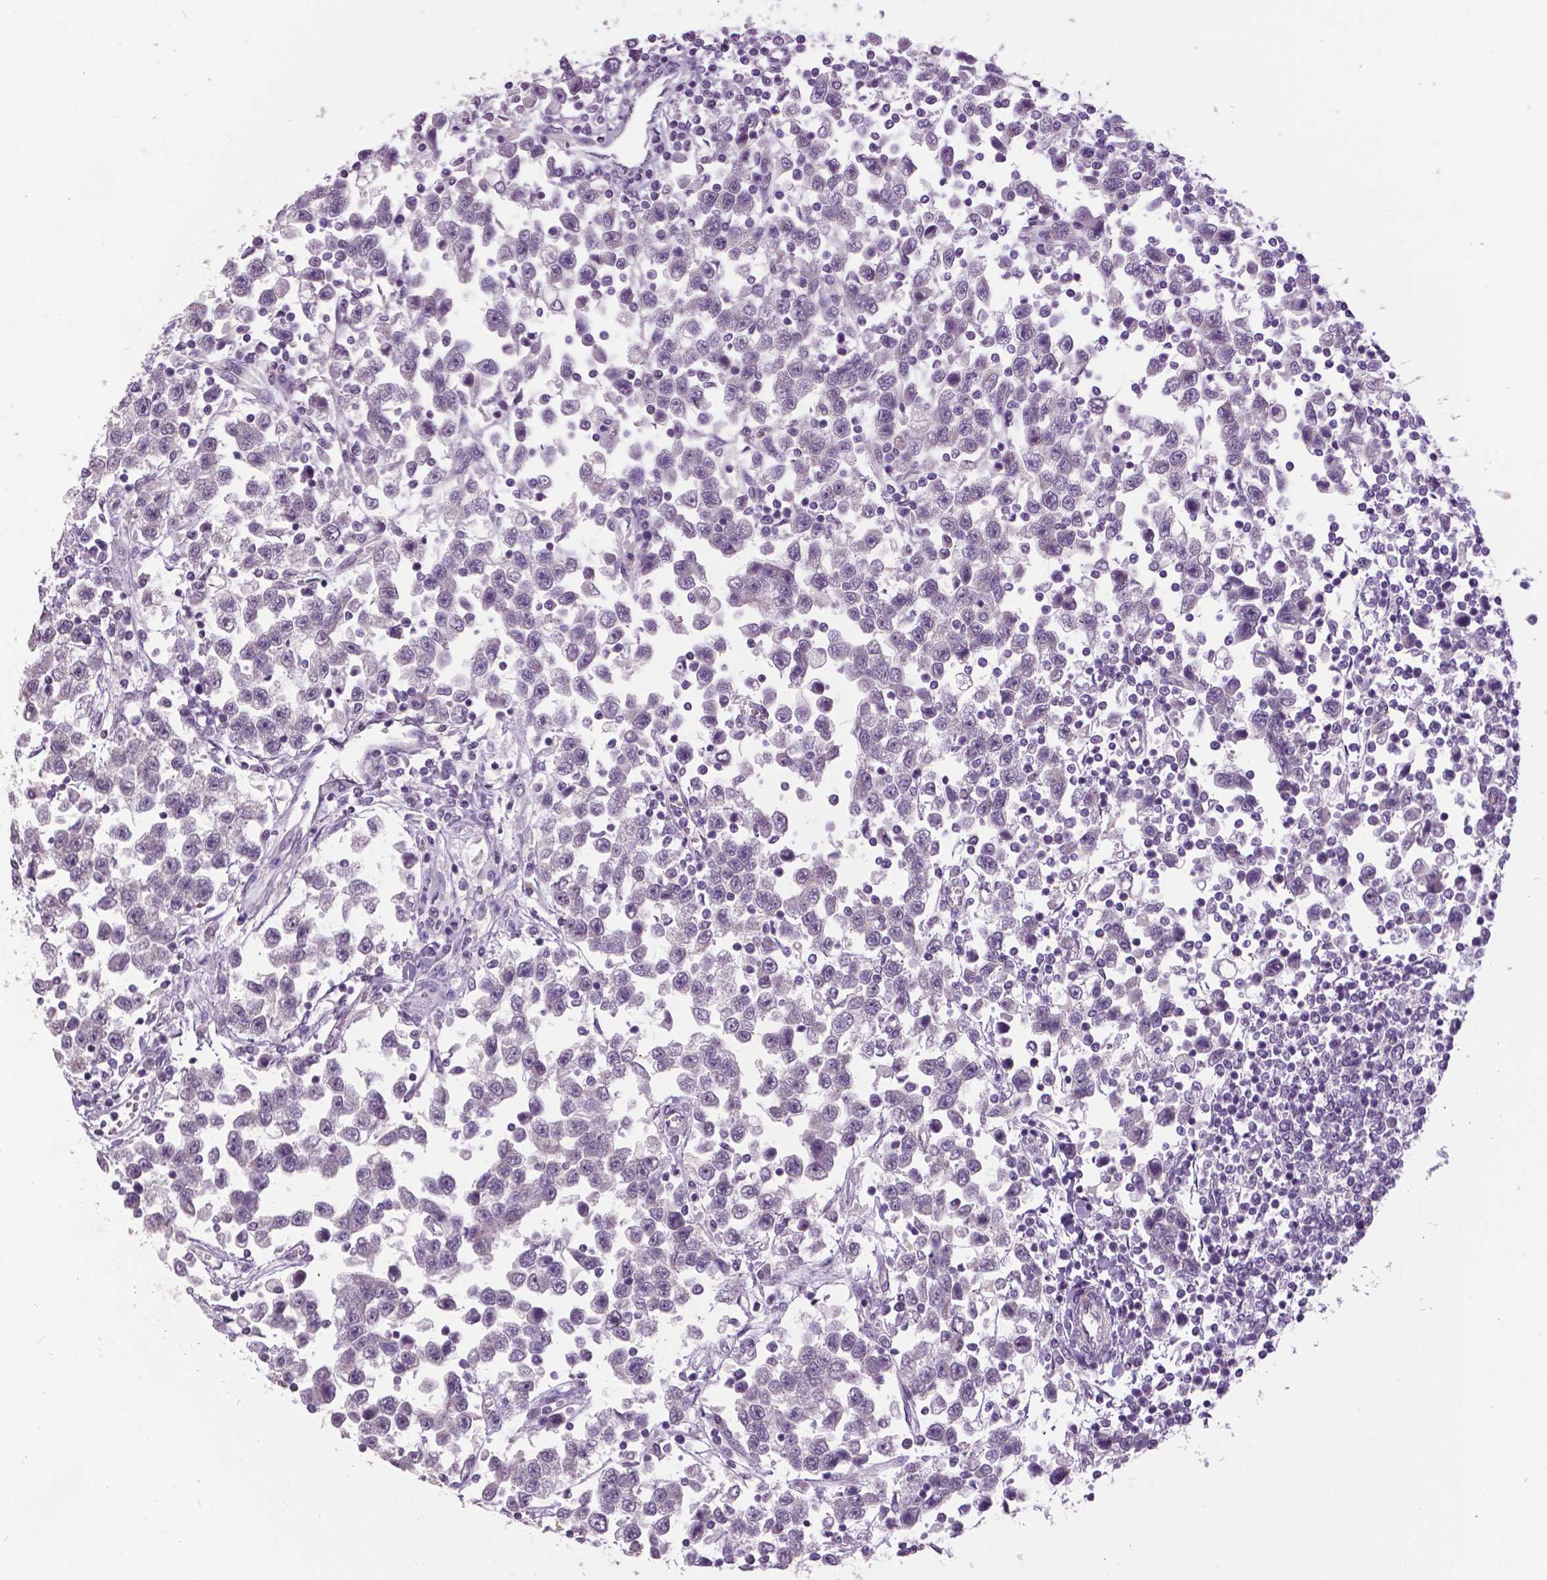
{"staining": {"intensity": "negative", "quantity": "none", "location": "none"}, "tissue": "testis cancer", "cell_type": "Tumor cells", "image_type": "cancer", "snomed": [{"axis": "morphology", "description": "Seminoma, NOS"}, {"axis": "topography", "description": "Testis"}], "caption": "An image of human testis seminoma is negative for staining in tumor cells. Nuclei are stained in blue.", "gene": "FOXA1", "patient": {"sex": "male", "age": 34}}